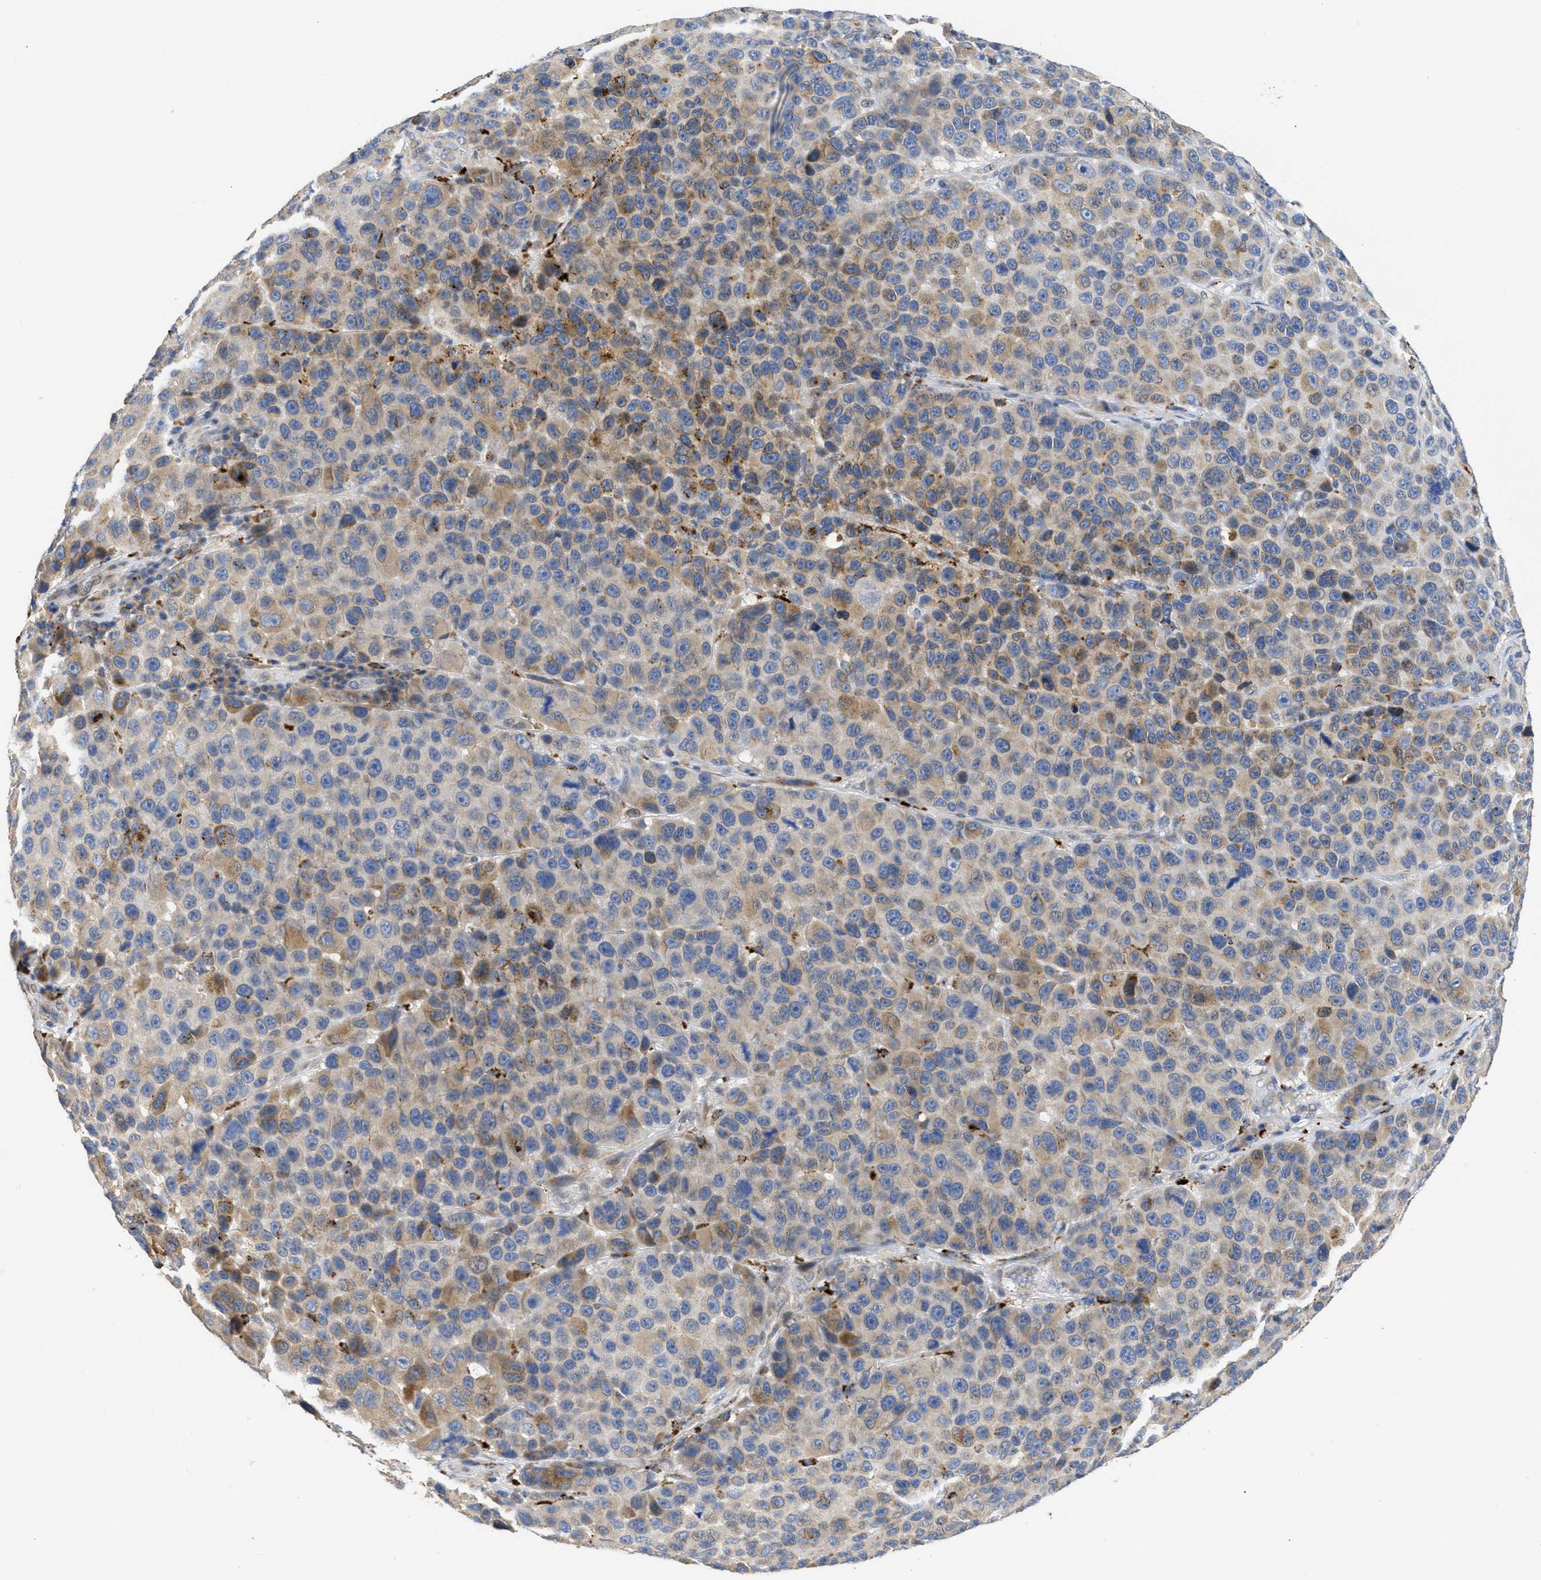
{"staining": {"intensity": "weak", "quantity": "25%-75%", "location": "cytoplasmic/membranous"}, "tissue": "melanoma", "cell_type": "Tumor cells", "image_type": "cancer", "snomed": [{"axis": "morphology", "description": "Malignant melanoma, NOS"}, {"axis": "topography", "description": "Skin"}], "caption": "A low amount of weak cytoplasmic/membranous staining is present in approximately 25%-75% of tumor cells in melanoma tissue.", "gene": "TMED1", "patient": {"sex": "male", "age": 53}}